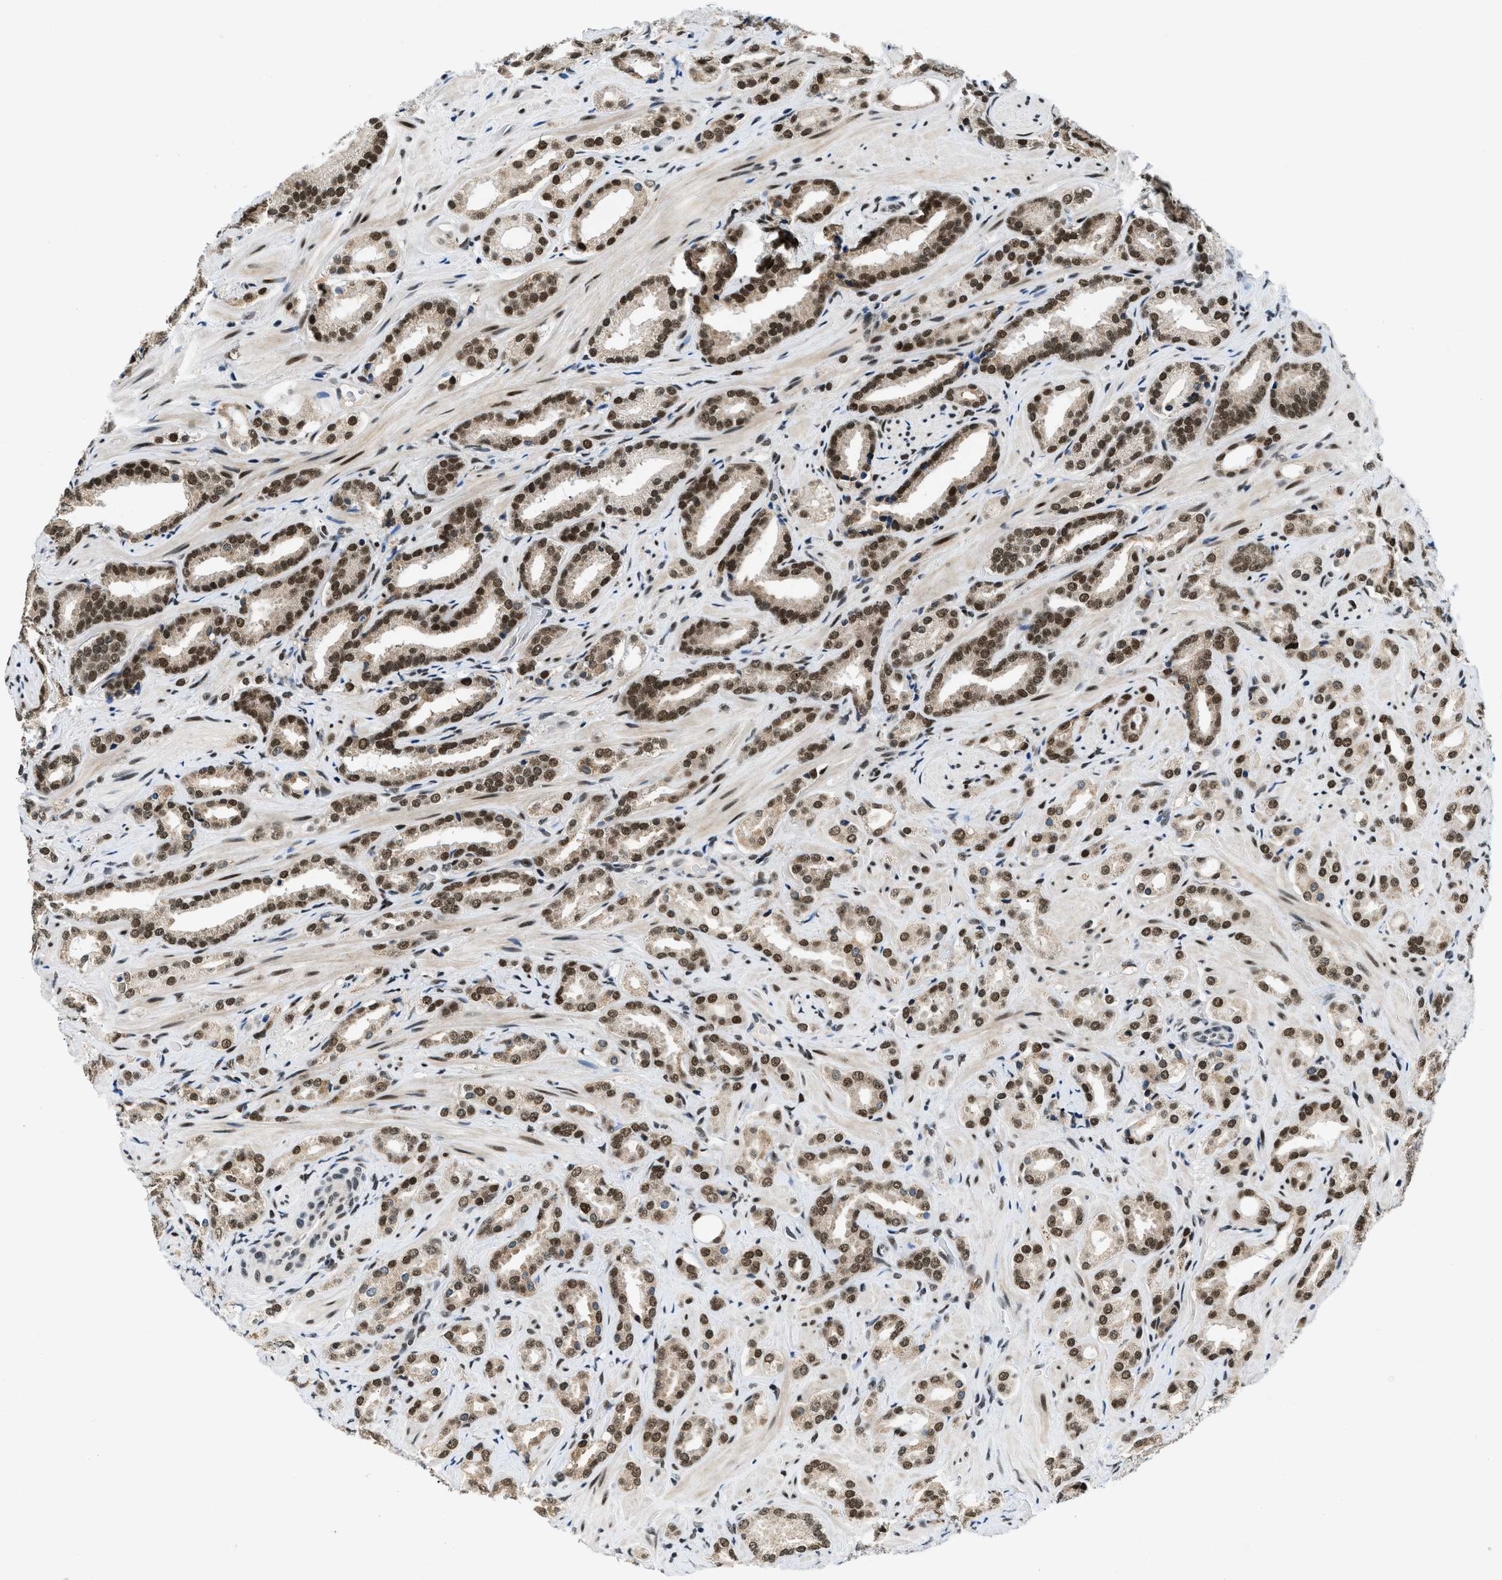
{"staining": {"intensity": "strong", "quantity": ">75%", "location": "nuclear"}, "tissue": "prostate cancer", "cell_type": "Tumor cells", "image_type": "cancer", "snomed": [{"axis": "morphology", "description": "Adenocarcinoma, High grade"}, {"axis": "topography", "description": "Prostate"}], "caption": "Protein analysis of prostate high-grade adenocarcinoma tissue displays strong nuclear positivity in approximately >75% of tumor cells.", "gene": "KDM3B", "patient": {"sex": "male", "age": 64}}